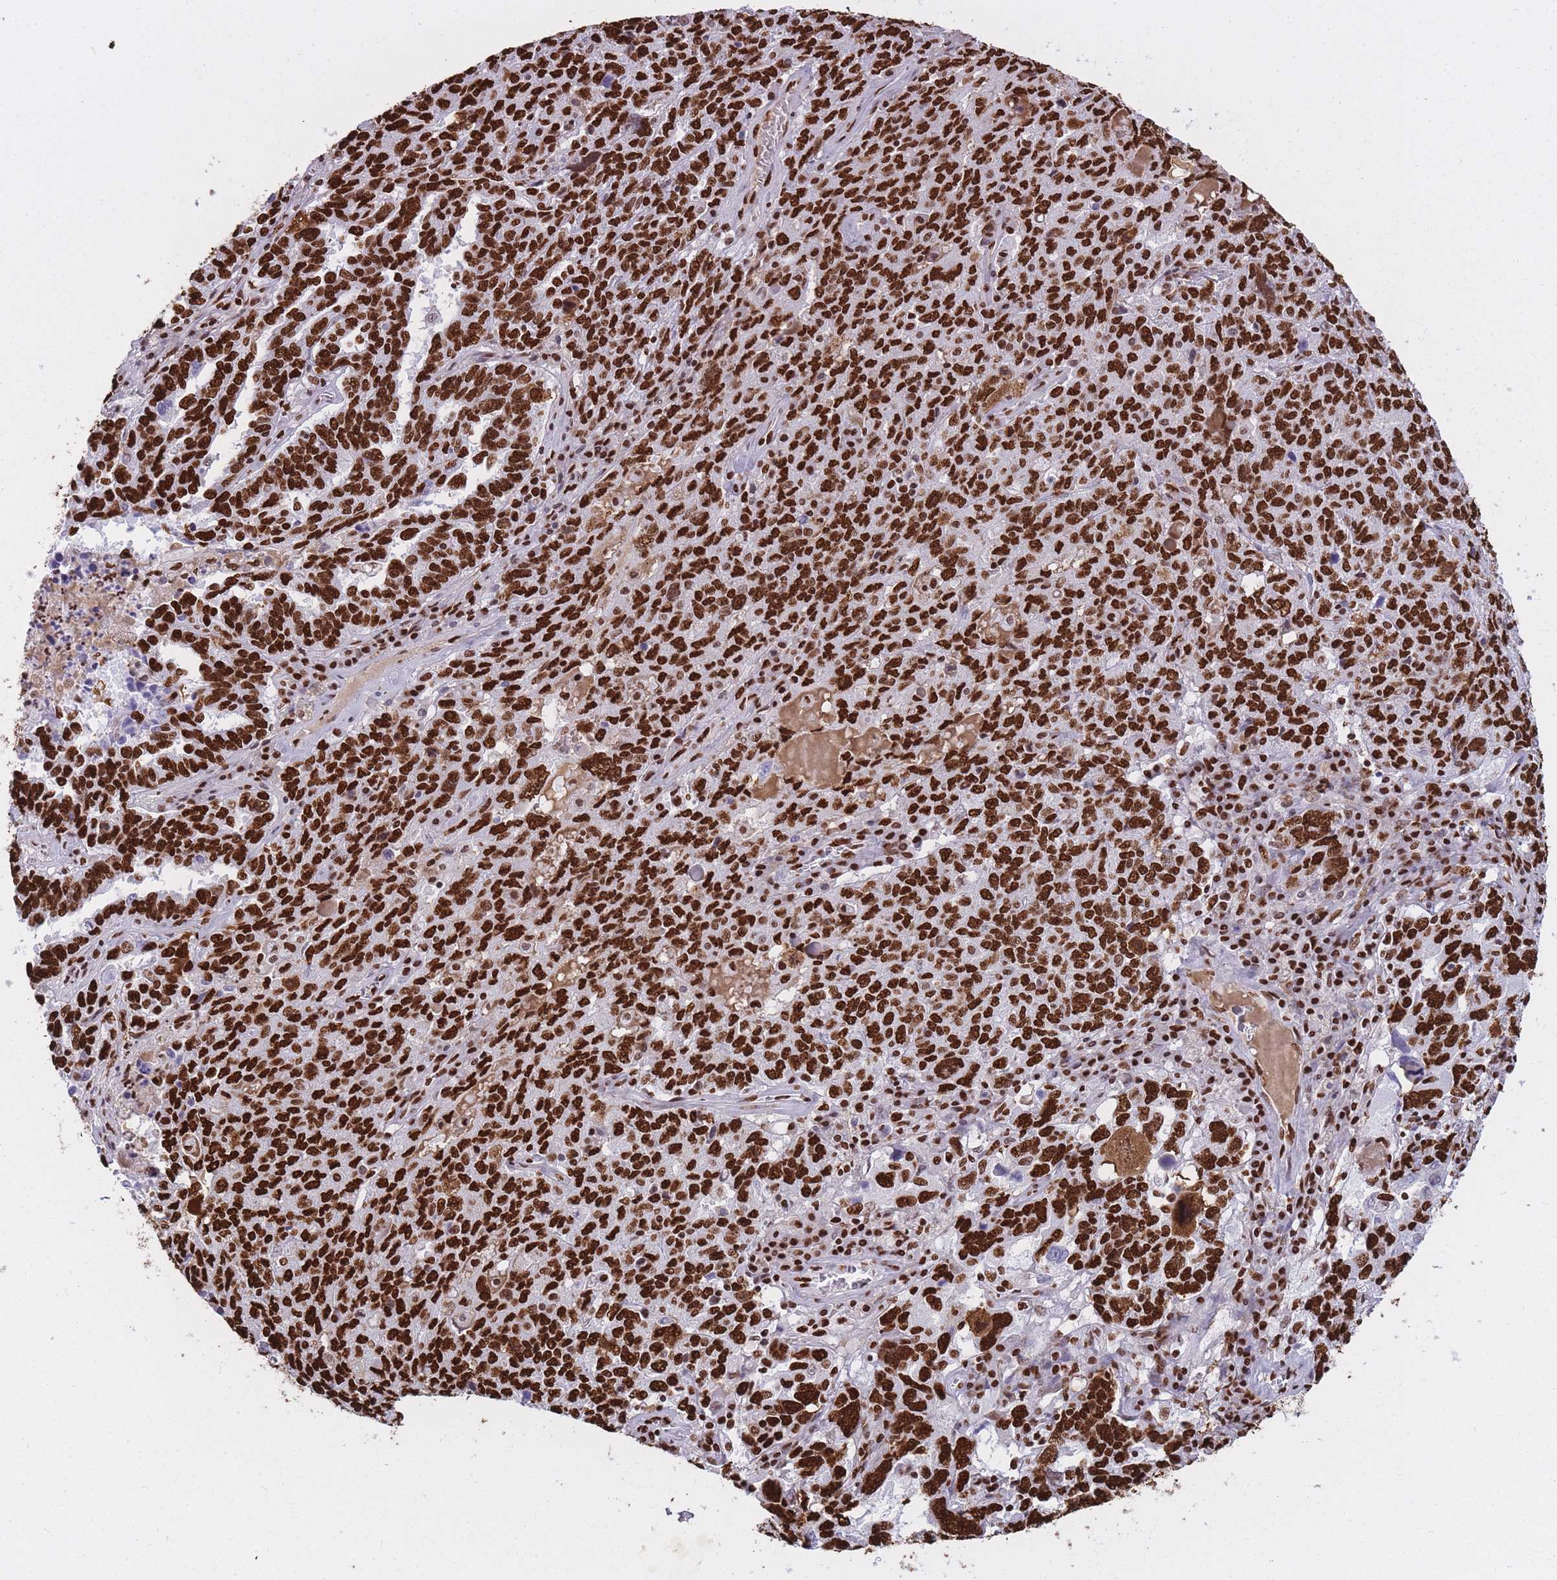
{"staining": {"intensity": "strong", "quantity": ">75%", "location": "nuclear"}, "tissue": "ovarian cancer", "cell_type": "Tumor cells", "image_type": "cancer", "snomed": [{"axis": "morphology", "description": "Carcinoma, endometroid"}, {"axis": "topography", "description": "Ovary"}], "caption": "Protein expression analysis of human ovarian cancer reveals strong nuclear expression in approximately >75% of tumor cells.", "gene": "HNRNPUL1", "patient": {"sex": "female", "age": 62}}